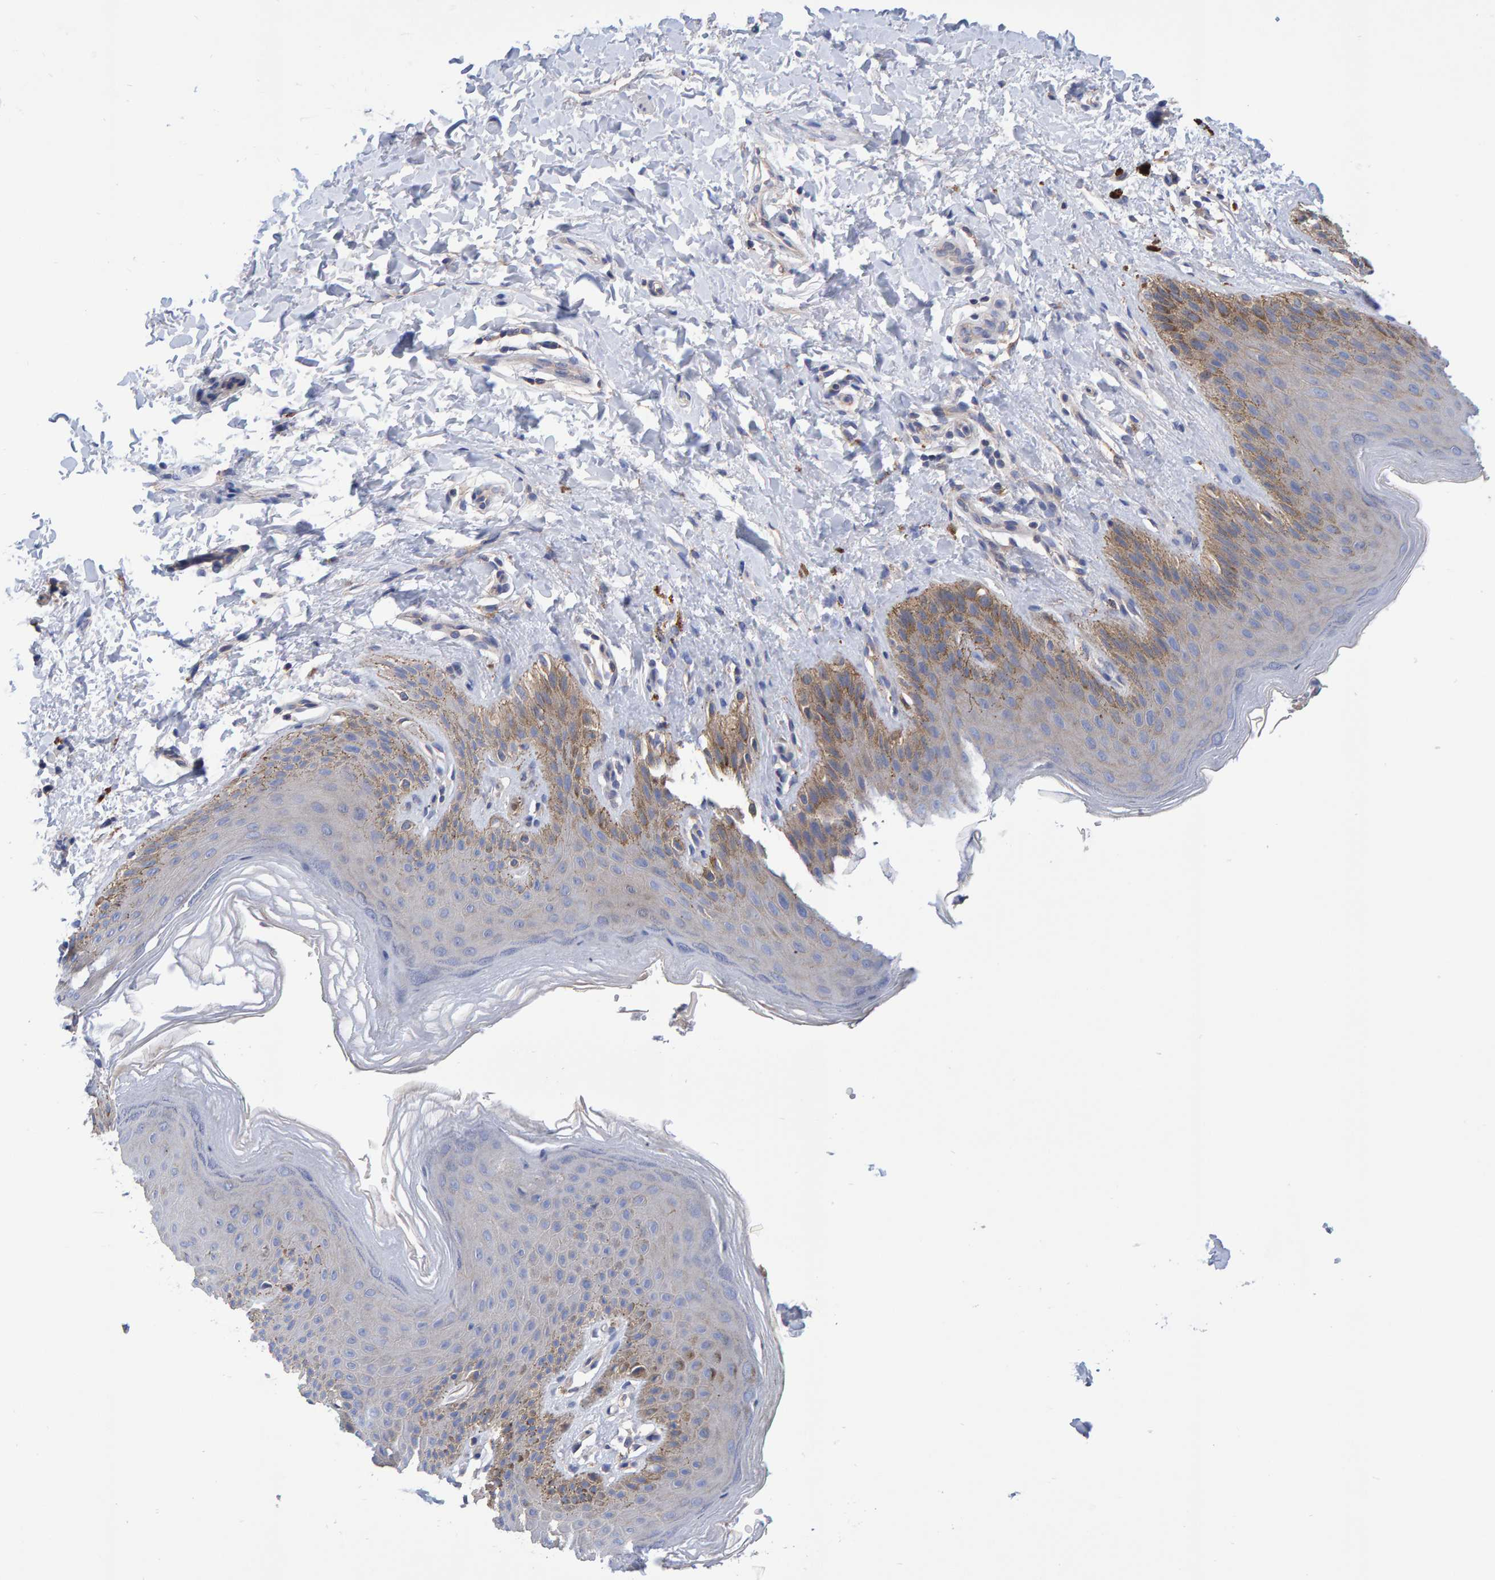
{"staining": {"intensity": "moderate", "quantity": "<25%", "location": "cytoplasmic/membranous"}, "tissue": "skin", "cell_type": "Epidermal cells", "image_type": "normal", "snomed": [{"axis": "morphology", "description": "Normal tissue, NOS"}, {"axis": "topography", "description": "Anal"}, {"axis": "topography", "description": "Peripheral nerve tissue"}], "caption": "High-magnification brightfield microscopy of unremarkable skin stained with DAB (brown) and counterstained with hematoxylin (blue). epidermal cells exhibit moderate cytoplasmic/membranous expression is appreciated in approximately<25% of cells. (DAB (3,3'-diaminobenzidine) = brown stain, brightfield microscopy at high magnification).", "gene": "EFR3A", "patient": {"sex": "male", "age": 44}}